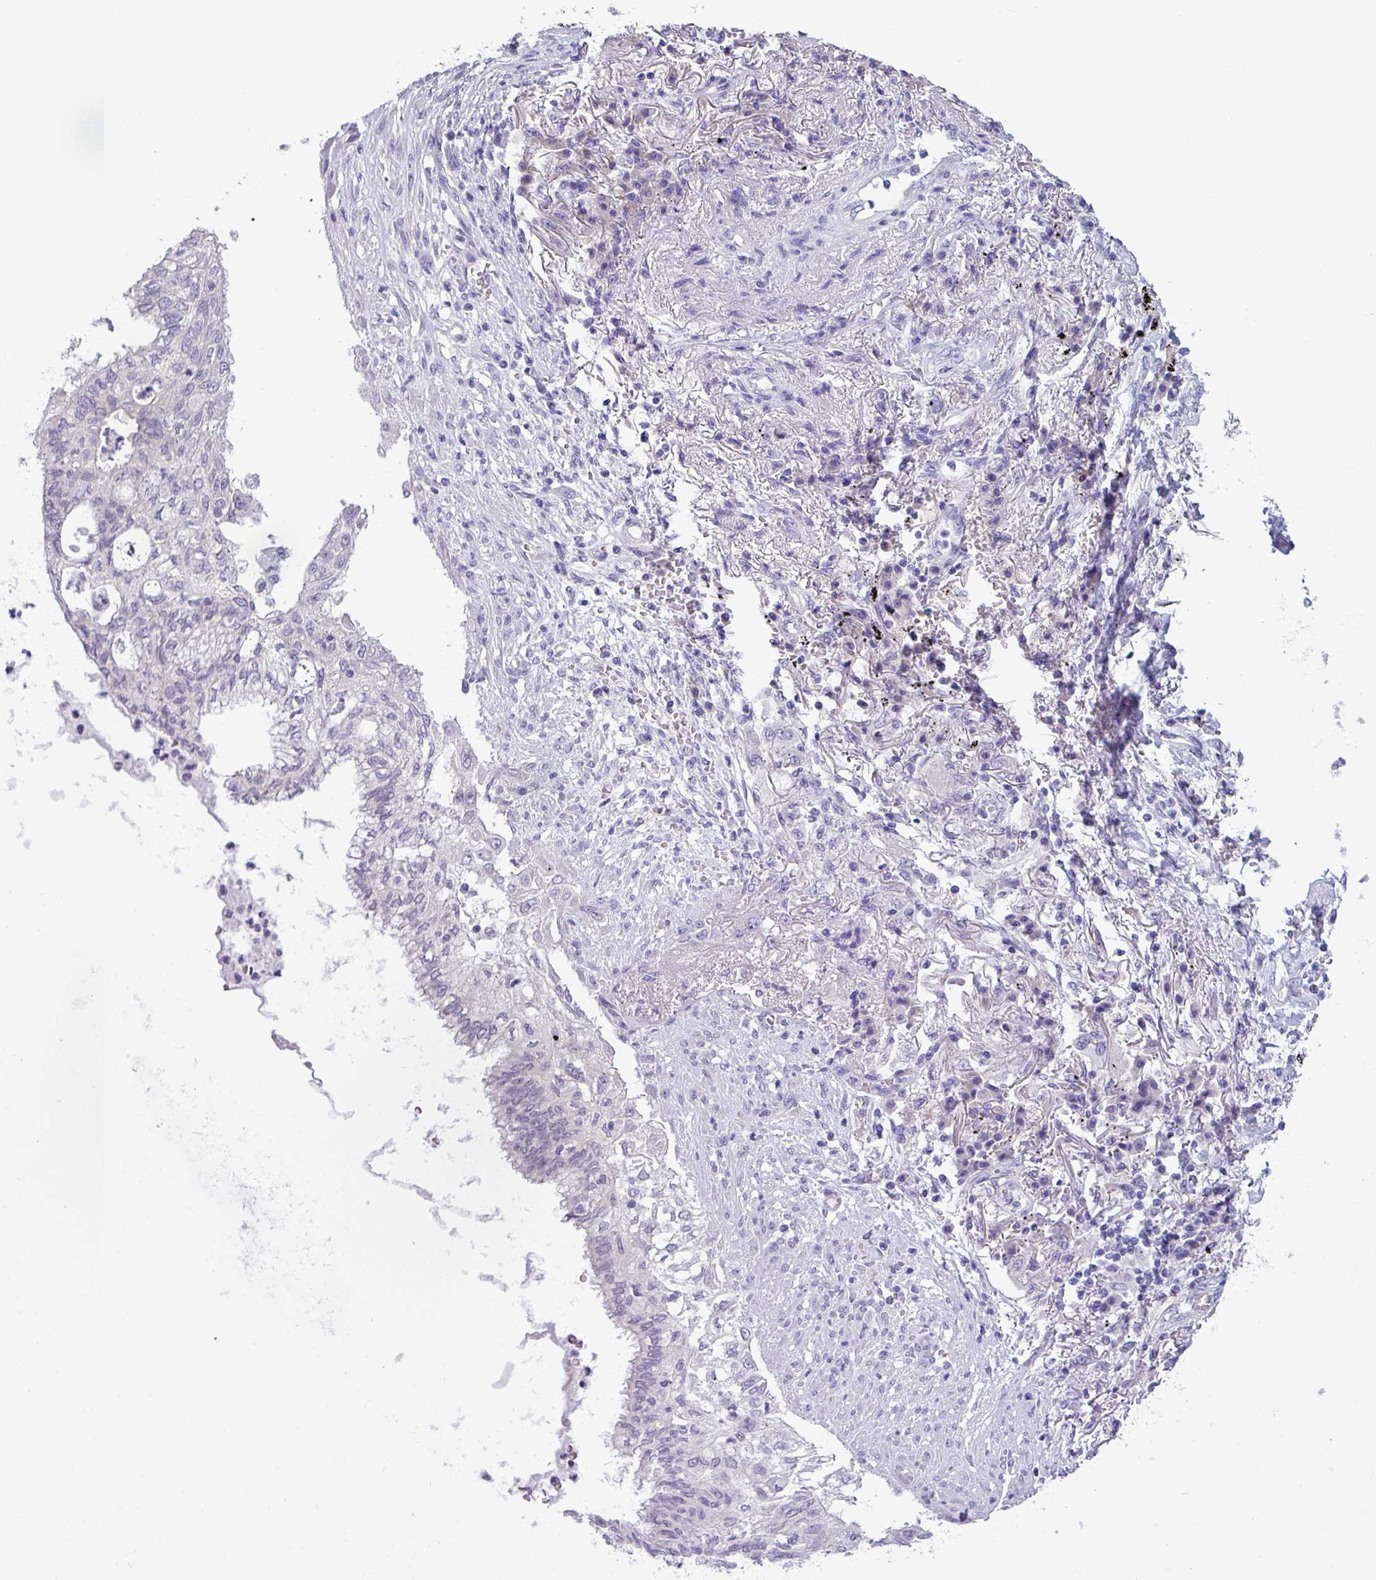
{"staining": {"intensity": "negative", "quantity": "none", "location": "none"}, "tissue": "lung cancer", "cell_type": "Tumor cells", "image_type": "cancer", "snomed": [{"axis": "morphology", "description": "Adenocarcinoma, NOS"}, {"axis": "topography", "description": "Lung"}], "caption": "Immunohistochemistry (IHC) photomicrograph of neoplastic tissue: lung adenocarcinoma stained with DAB reveals no significant protein expression in tumor cells.", "gene": "C20orf27", "patient": {"sex": "female", "age": 70}}